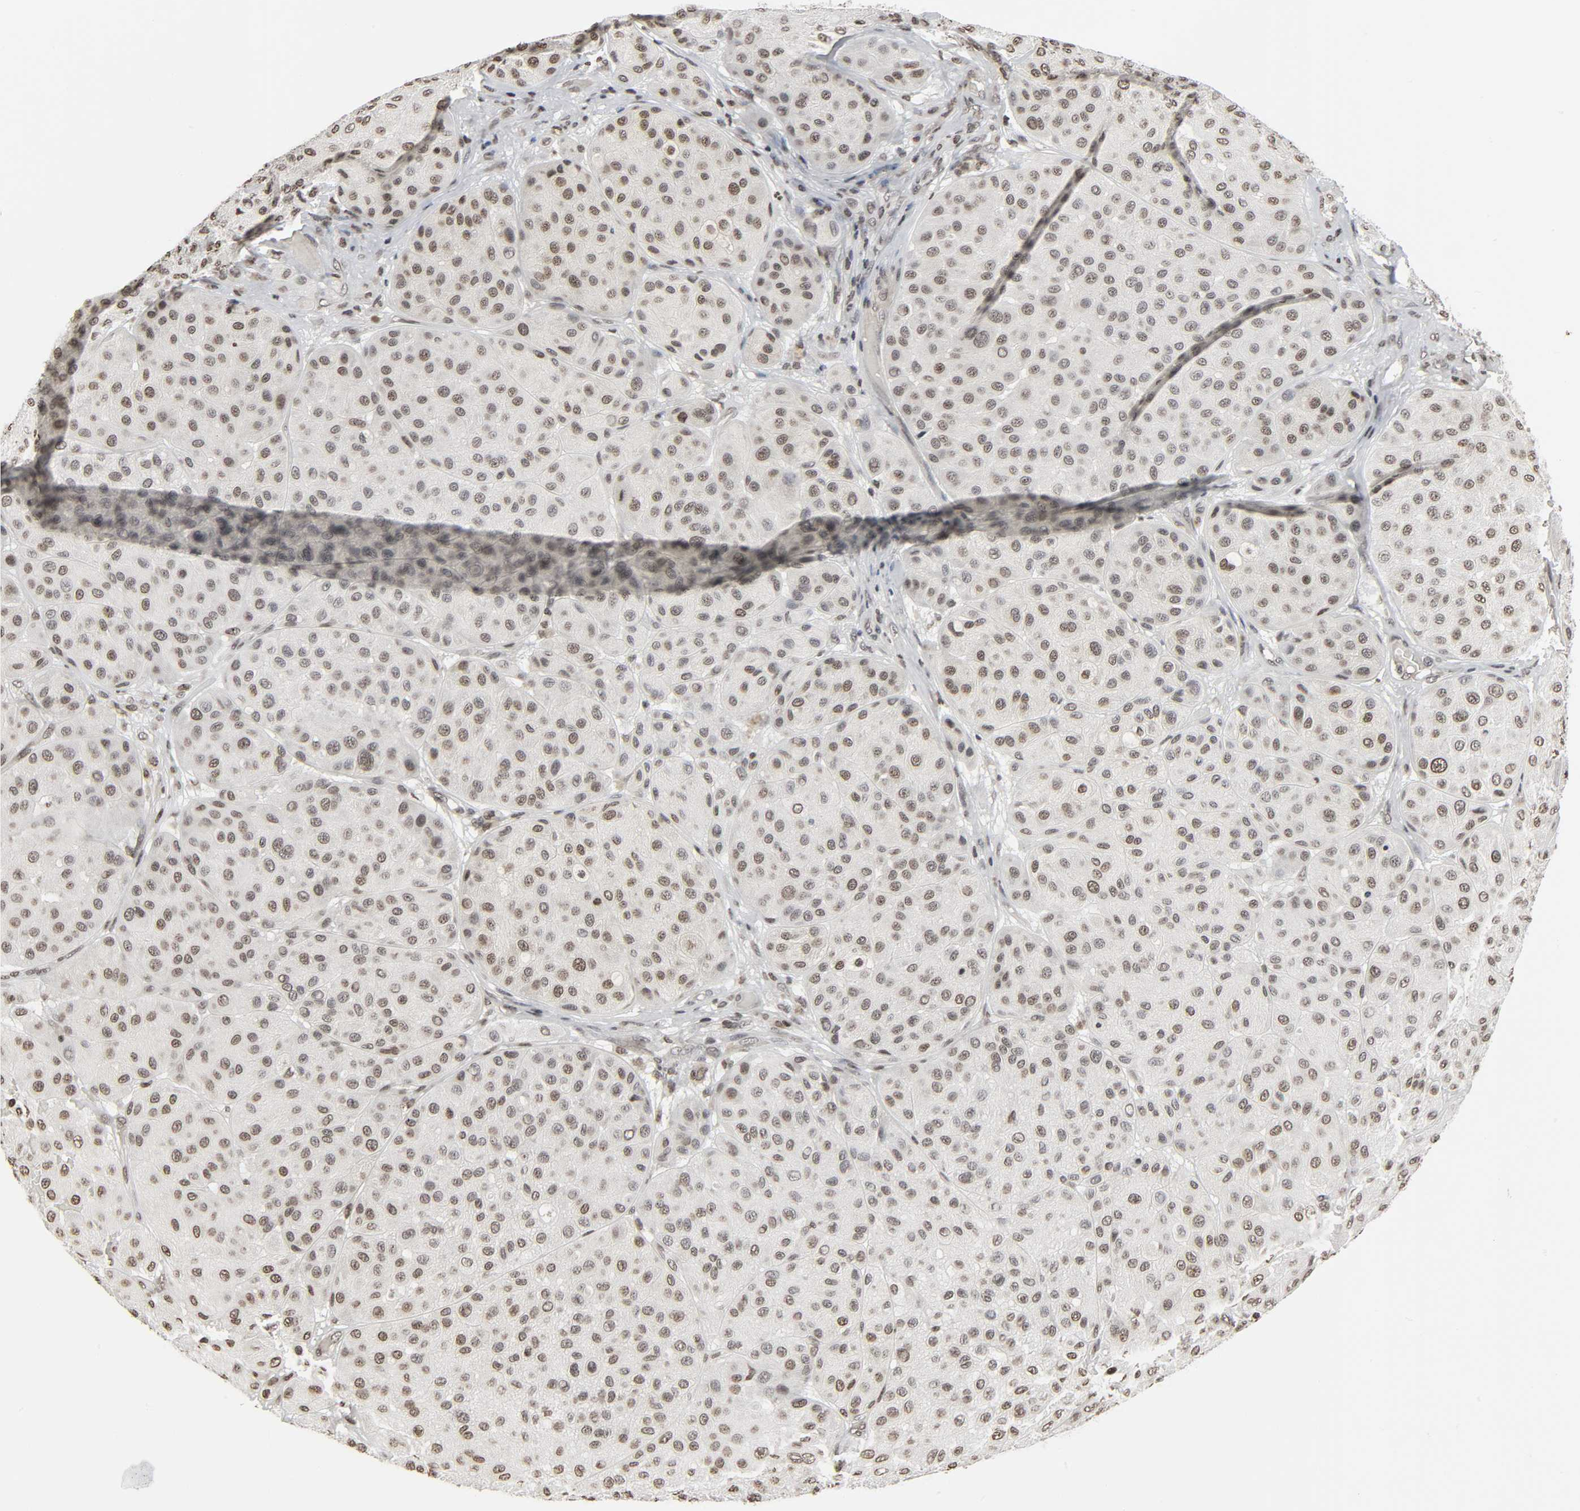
{"staining": {"intensity": "weak", "quantity": ">75%", "location": "nuclear"}, "tissue": "melanoma", "cell_type": "Tumor cells", "image_type": "cancer", "snomed": [{"axis": "morphology", "description": "Normal tissue, NOS"}, {"axis": "morphology", "description": "Malignant melanoma, Metastatic site"}, {"axis": "topography", "description": "Skin"}], "caption": "Melanoma tissue displays weak nuclear staining in about >75% of tumor cells, visualized by immunohistochemistry.", "gene": "ELAVL1", "patient": {"sex": "male", "age": 41}}